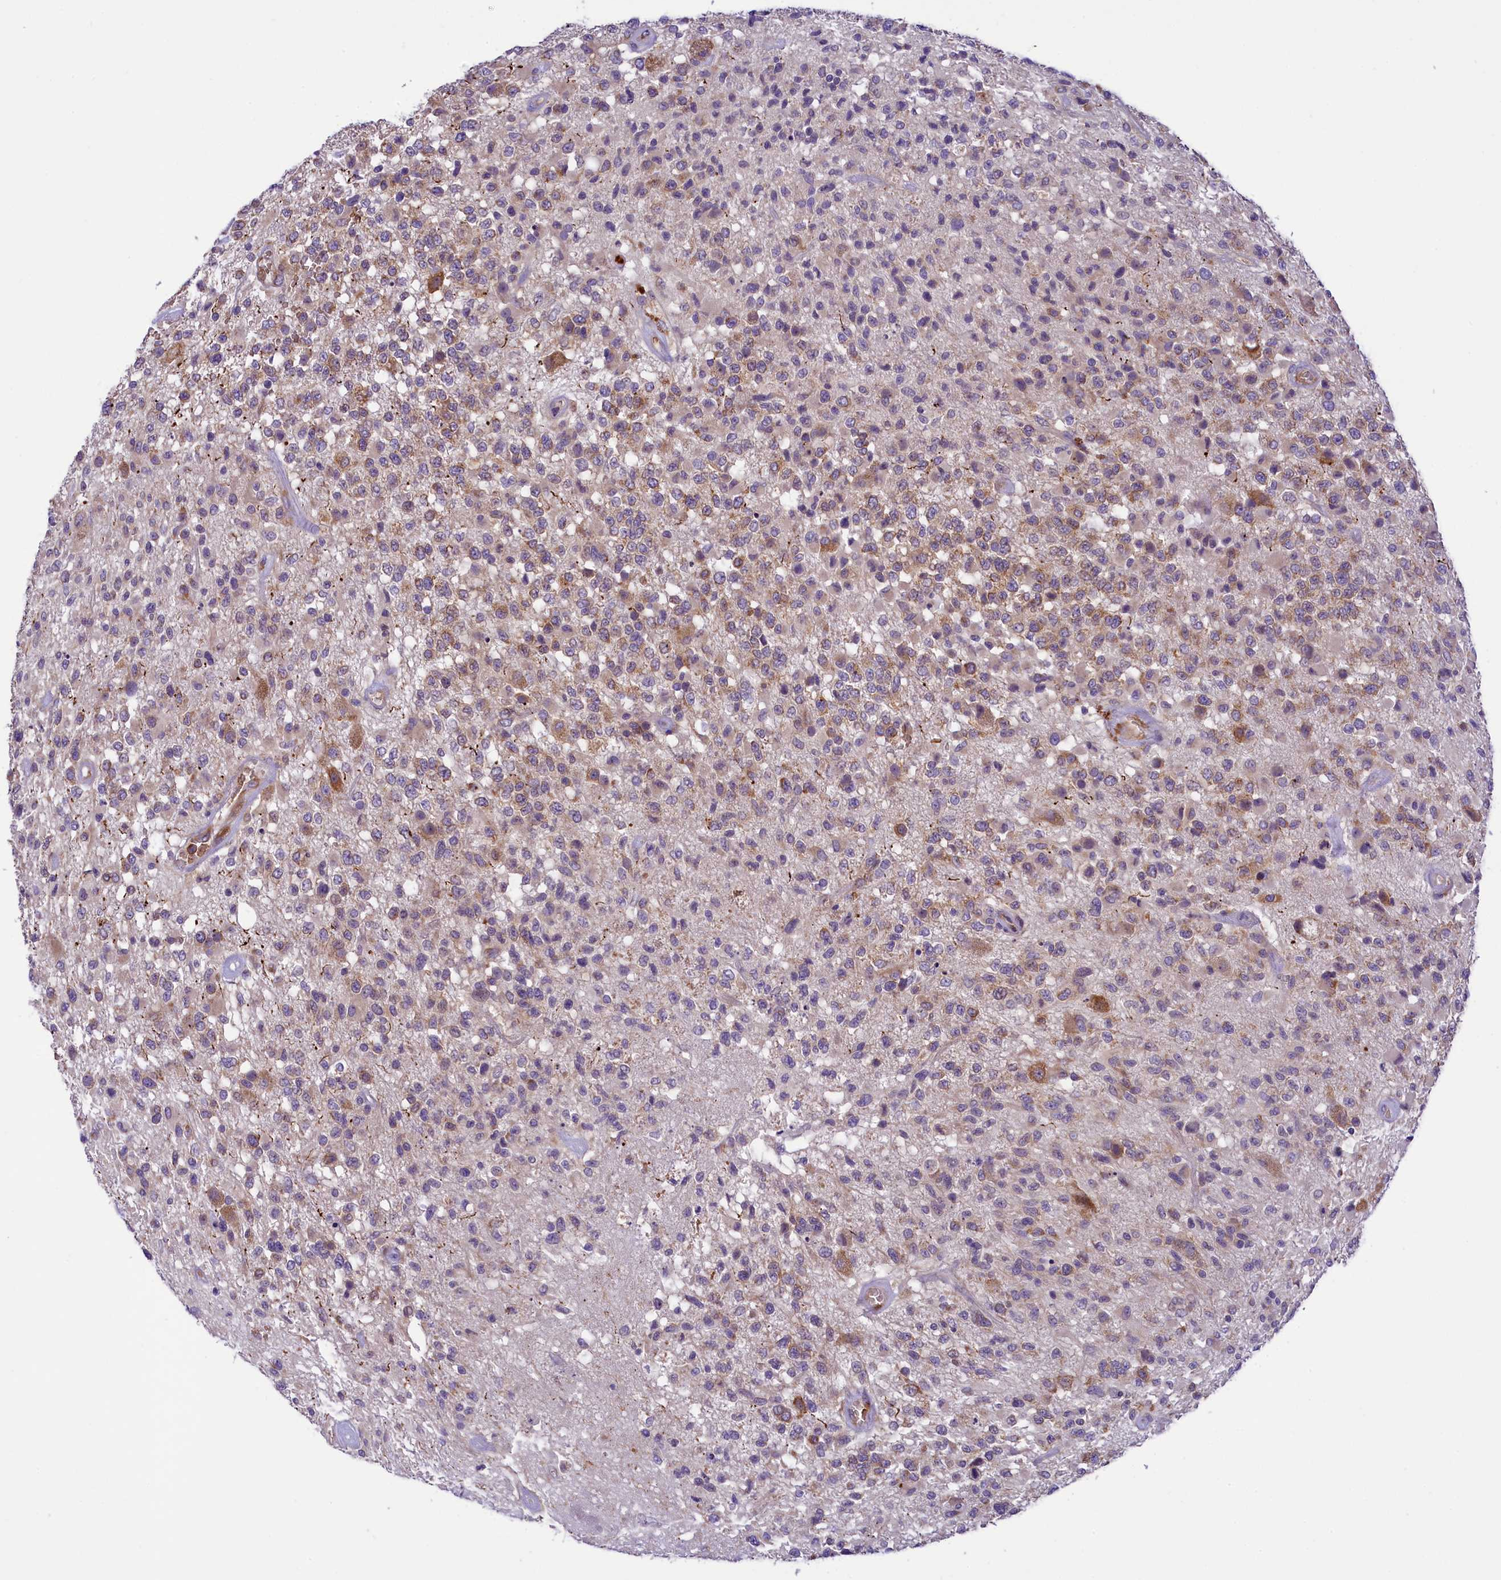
{"staining": {"intensity": "moderate", "quantity": "25%-75%", "location": "cytoplasmic/membranous"}, "tissue": "glioma", "cell_type": "Tumor cells", "image_type": "cancer", "snomed": [{"axis": "morphology", "description": "Glioma, malignant, High grade"}, {"axis": "morphology", "description": "Glioblastoma, NOS"}, {"axis": "topography", "description": "Brain"}], "caption": "Human malignant high-grade glioma stained for a protein (brown) demonstrates moderate cytoplasmic/membranous positive staining in approximately 25%-75% of tumor cells.", "gene": "LARP4", "patient": {"sex": "male", "age": 60}}